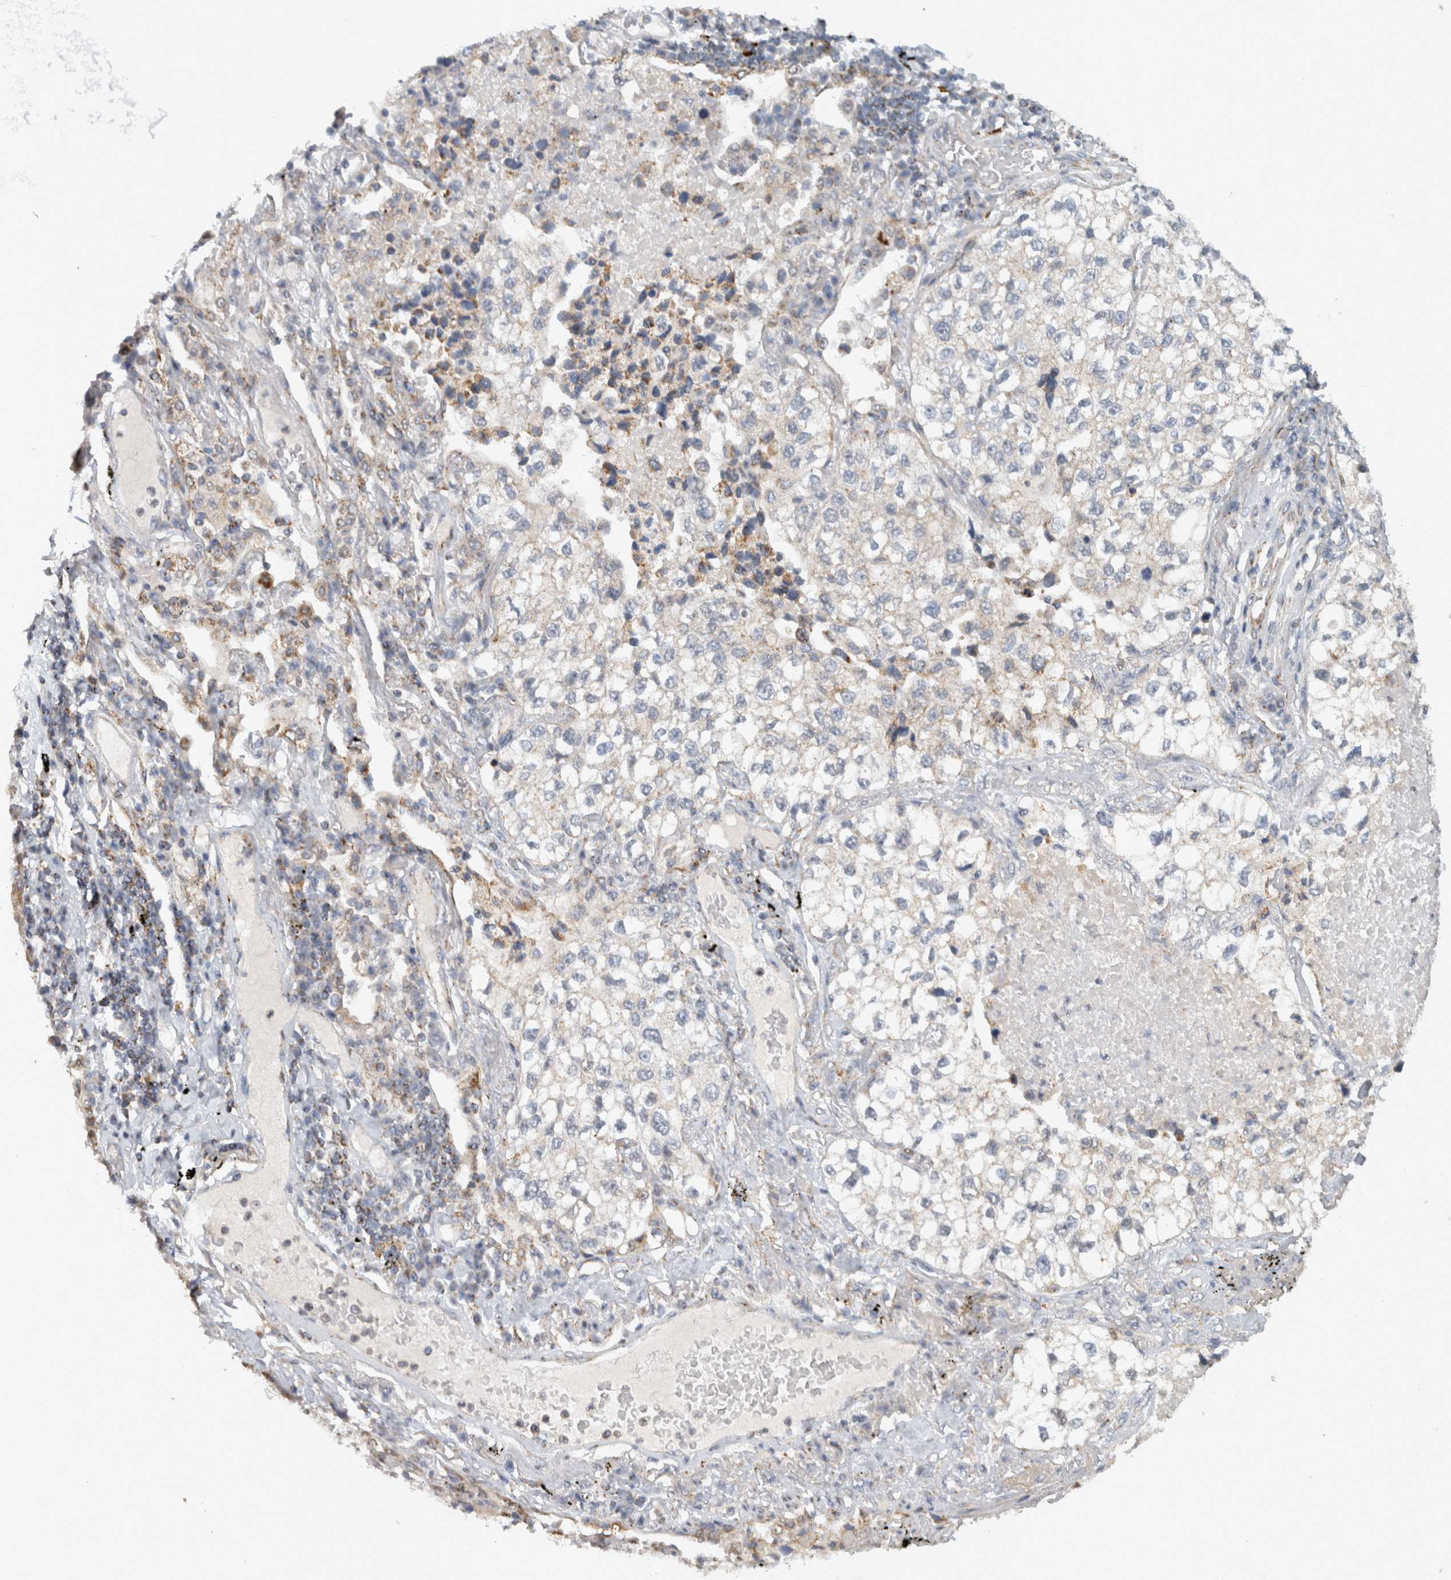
{"staining": {"intensity": "negative", "quantity": "none", "location": "none"}, "tissue": "lung cancer", "cell_type": "Tumor cells", "image_type": "cancer", "snomed": [{"axis": "morphology", "description": "Adenocarcinoma, NOS"}, {"axis": "topography", "description": "Lung"}], "caption": "The micrograph shows no staining of tumor cells in lung cancer.", "gene": "RAB18", "patient": {"sex": "male", "age": 63}}